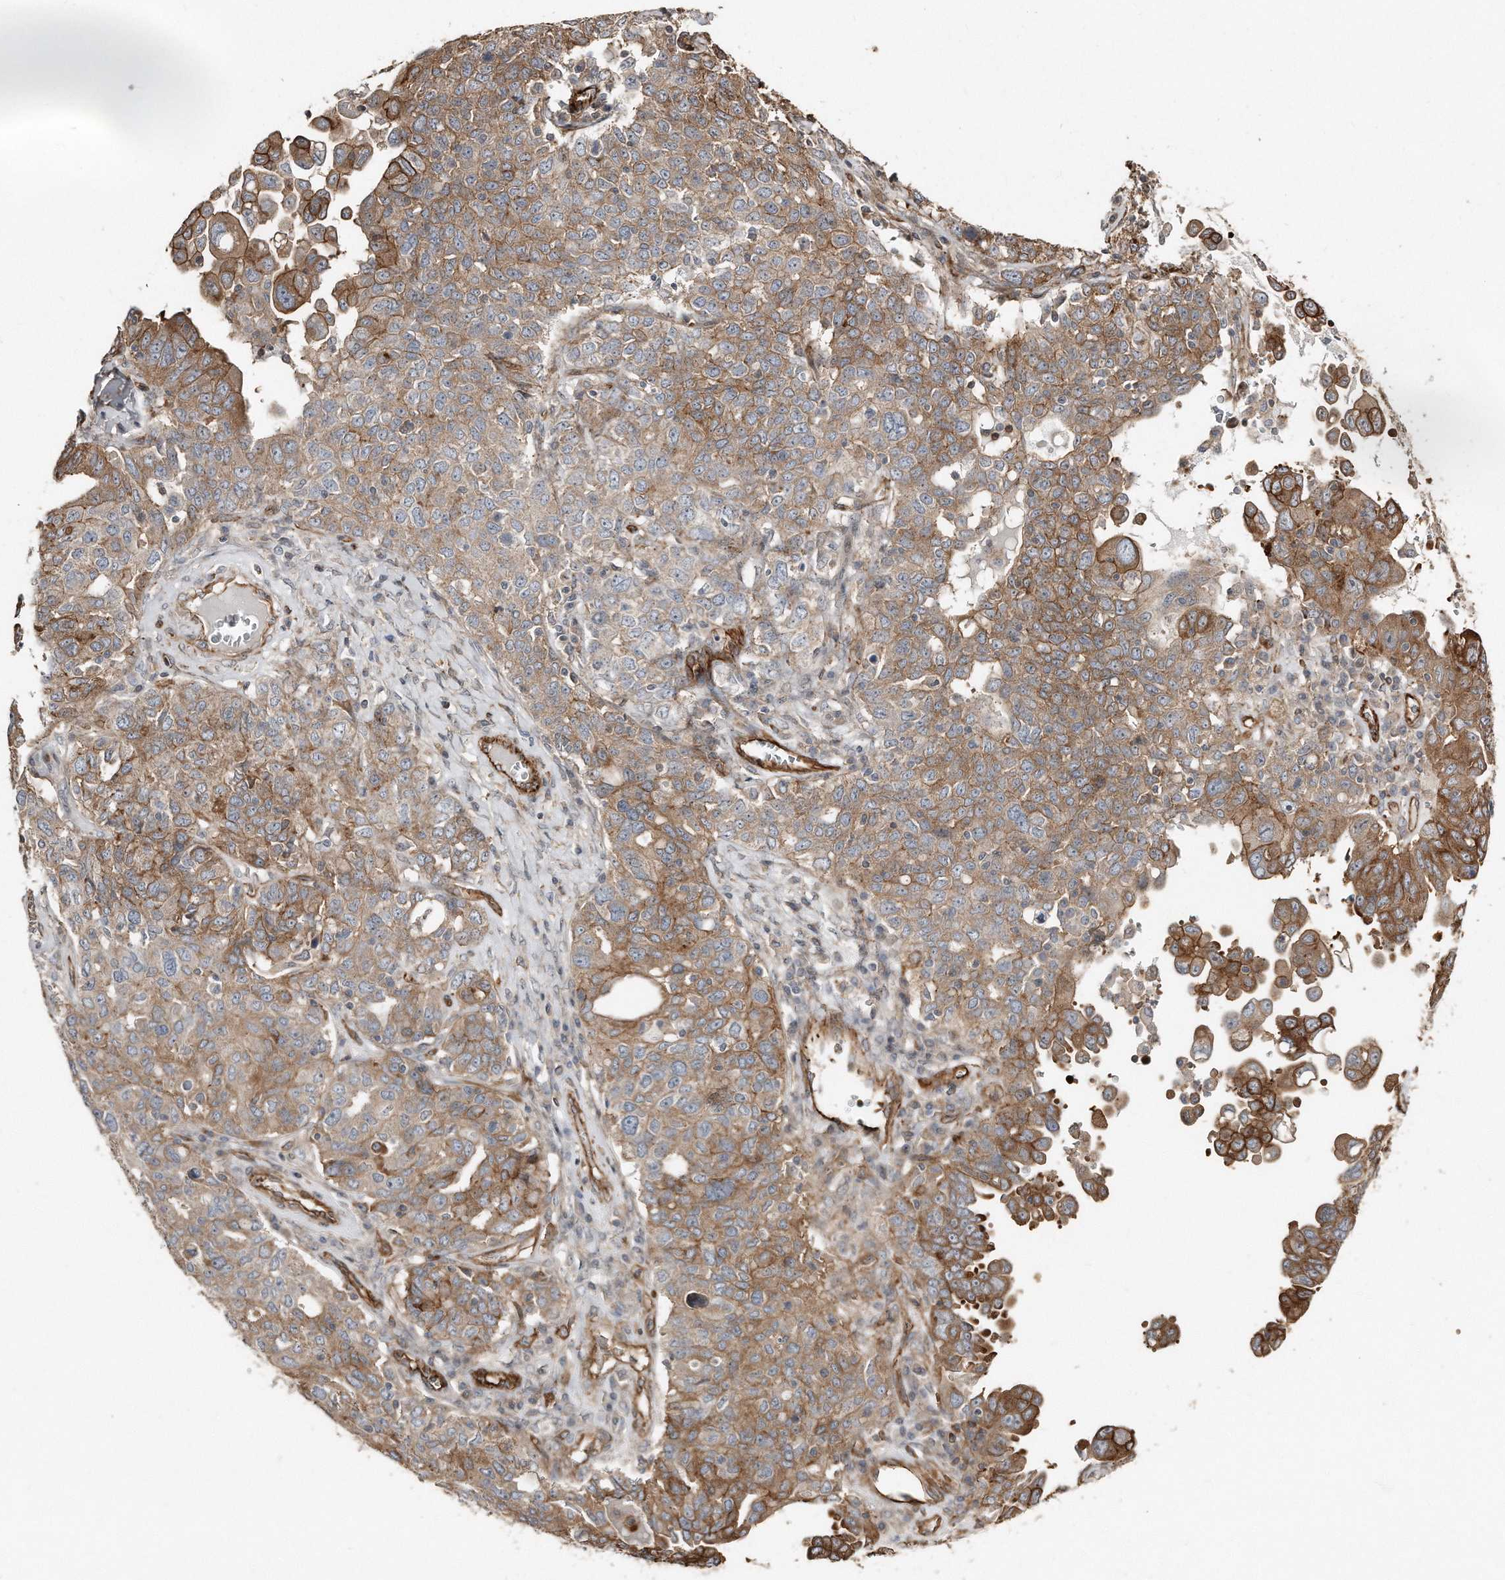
{"staining": {"intensity": "moderate", "quantity": ">75%", "location": "cytoplasmic/membranous"}, "tissue": "ovarian cancer", "cell_type": "Tumor cells", "image_type": "cancer", "snomed": [{"axis": "morphology", "description": "Carcinoma, endometroid"}, {"axis": "topography", "description": "Ovary"}], "caption": "Immunohistochemistry (IHC) micrograph of neoplastic tissue: human ovarian cancer stained using immunohistochemistry shows medium levels of moderate protein expression localized specifically in the cytoplasmic/membranous of tumor cells, appearing as a cytoplasmic/membranous brown color.", "gene": "SNAP47", "patient": {"sex": "female", "age": 62}}